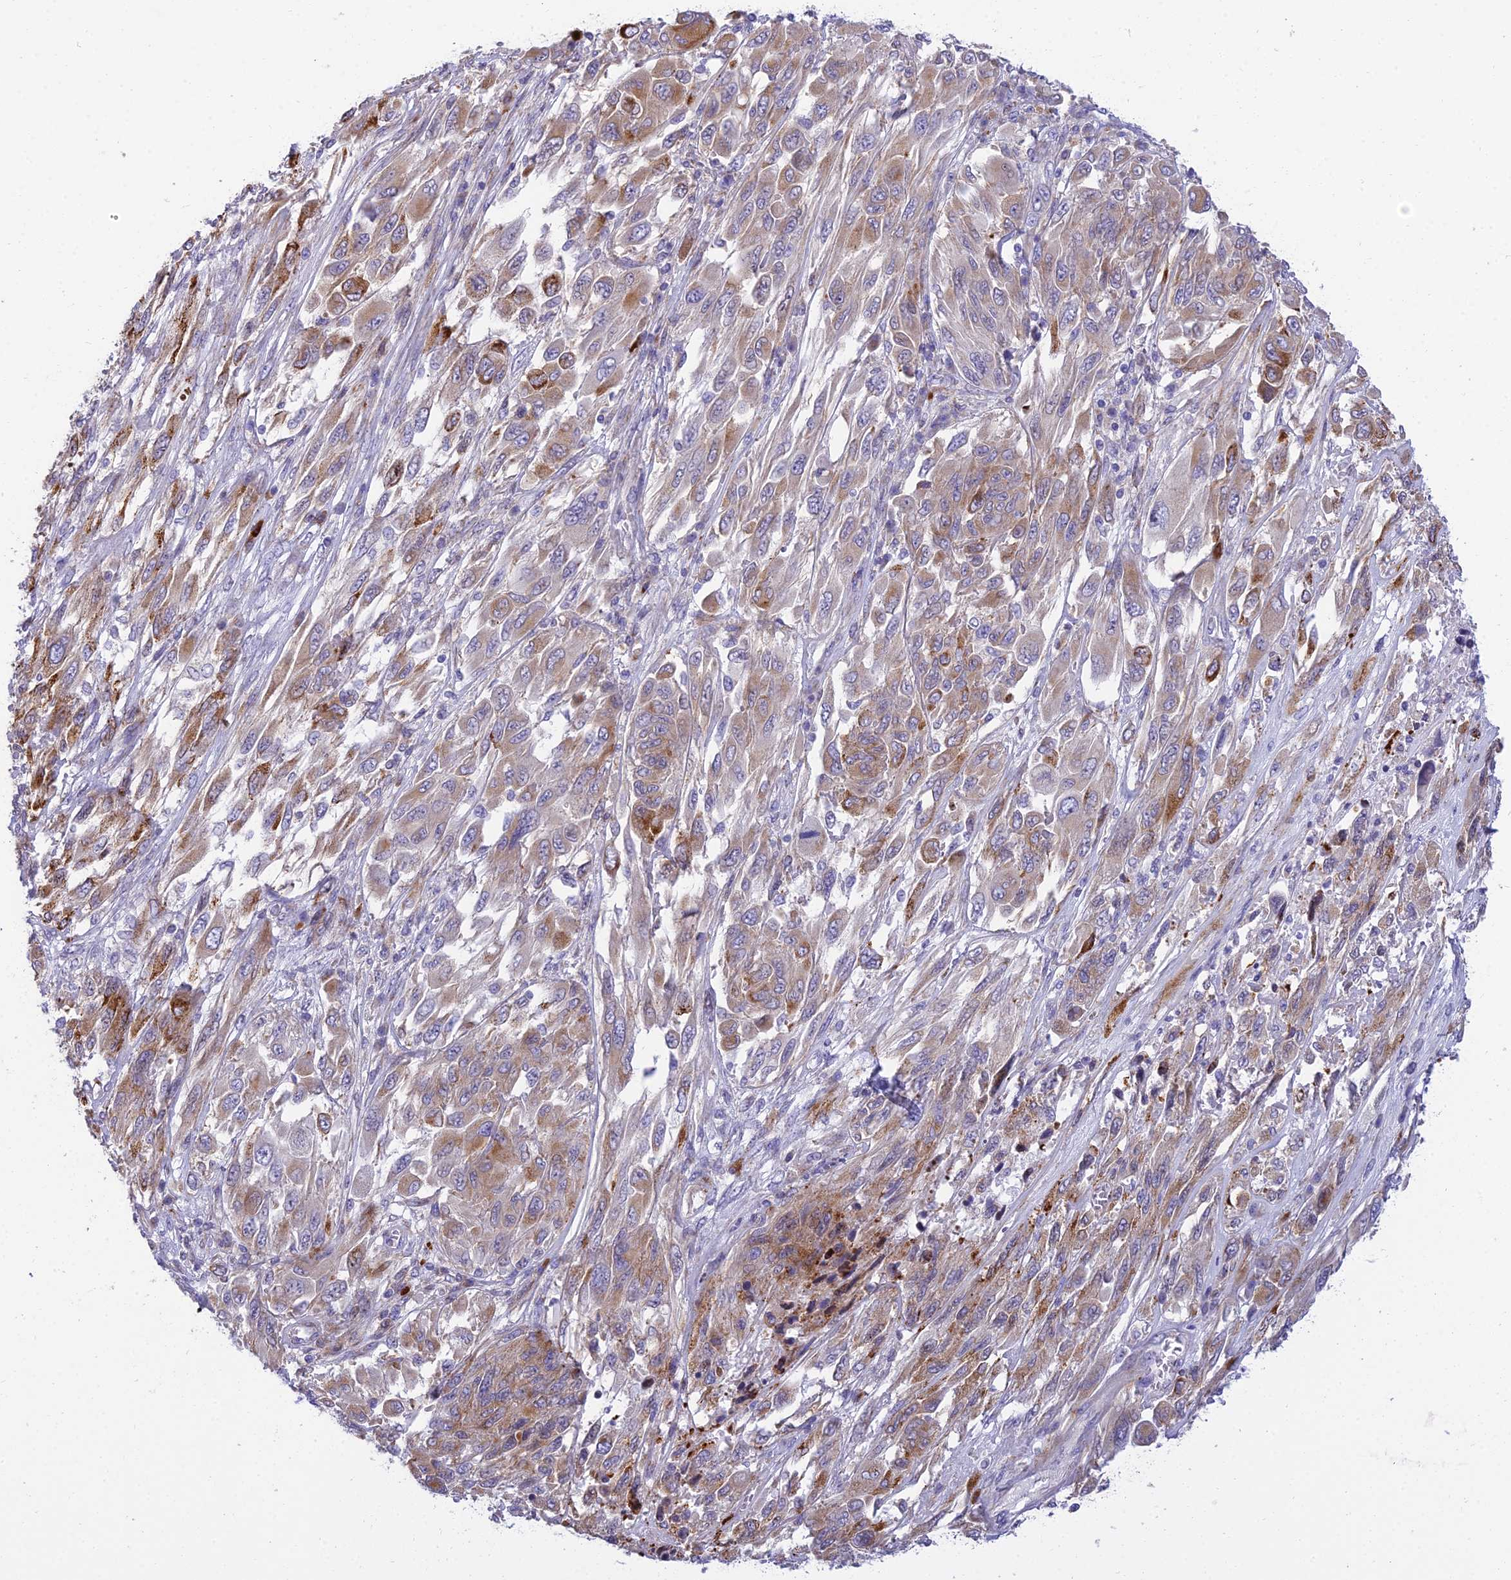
{"staining": {"intensity": "moderate", "quantity": "25%-75%", "location": "cytoplasmic/membranous"}, "tissue": "melanoma", "cell_type": "Tumor cells", "image_type": "cancer", "snomed": [{"axis": "morphology", "description": "Malignant melanoma, NOS"}, {"axis": "topography", "description": "Skin"}], "caption": "Immunohistochemical staining of human malignant melanoma shows moderate cytoplasmic/membranous protein staining in approximately 25%-75% of tumor cells. The protein is stained brown, and the nuclei are stained in blue (DAB IHC with brightfield microscopy, high magnification).", "gene": "CLCN7", "patient": {"sex": "female", "age": 91}}